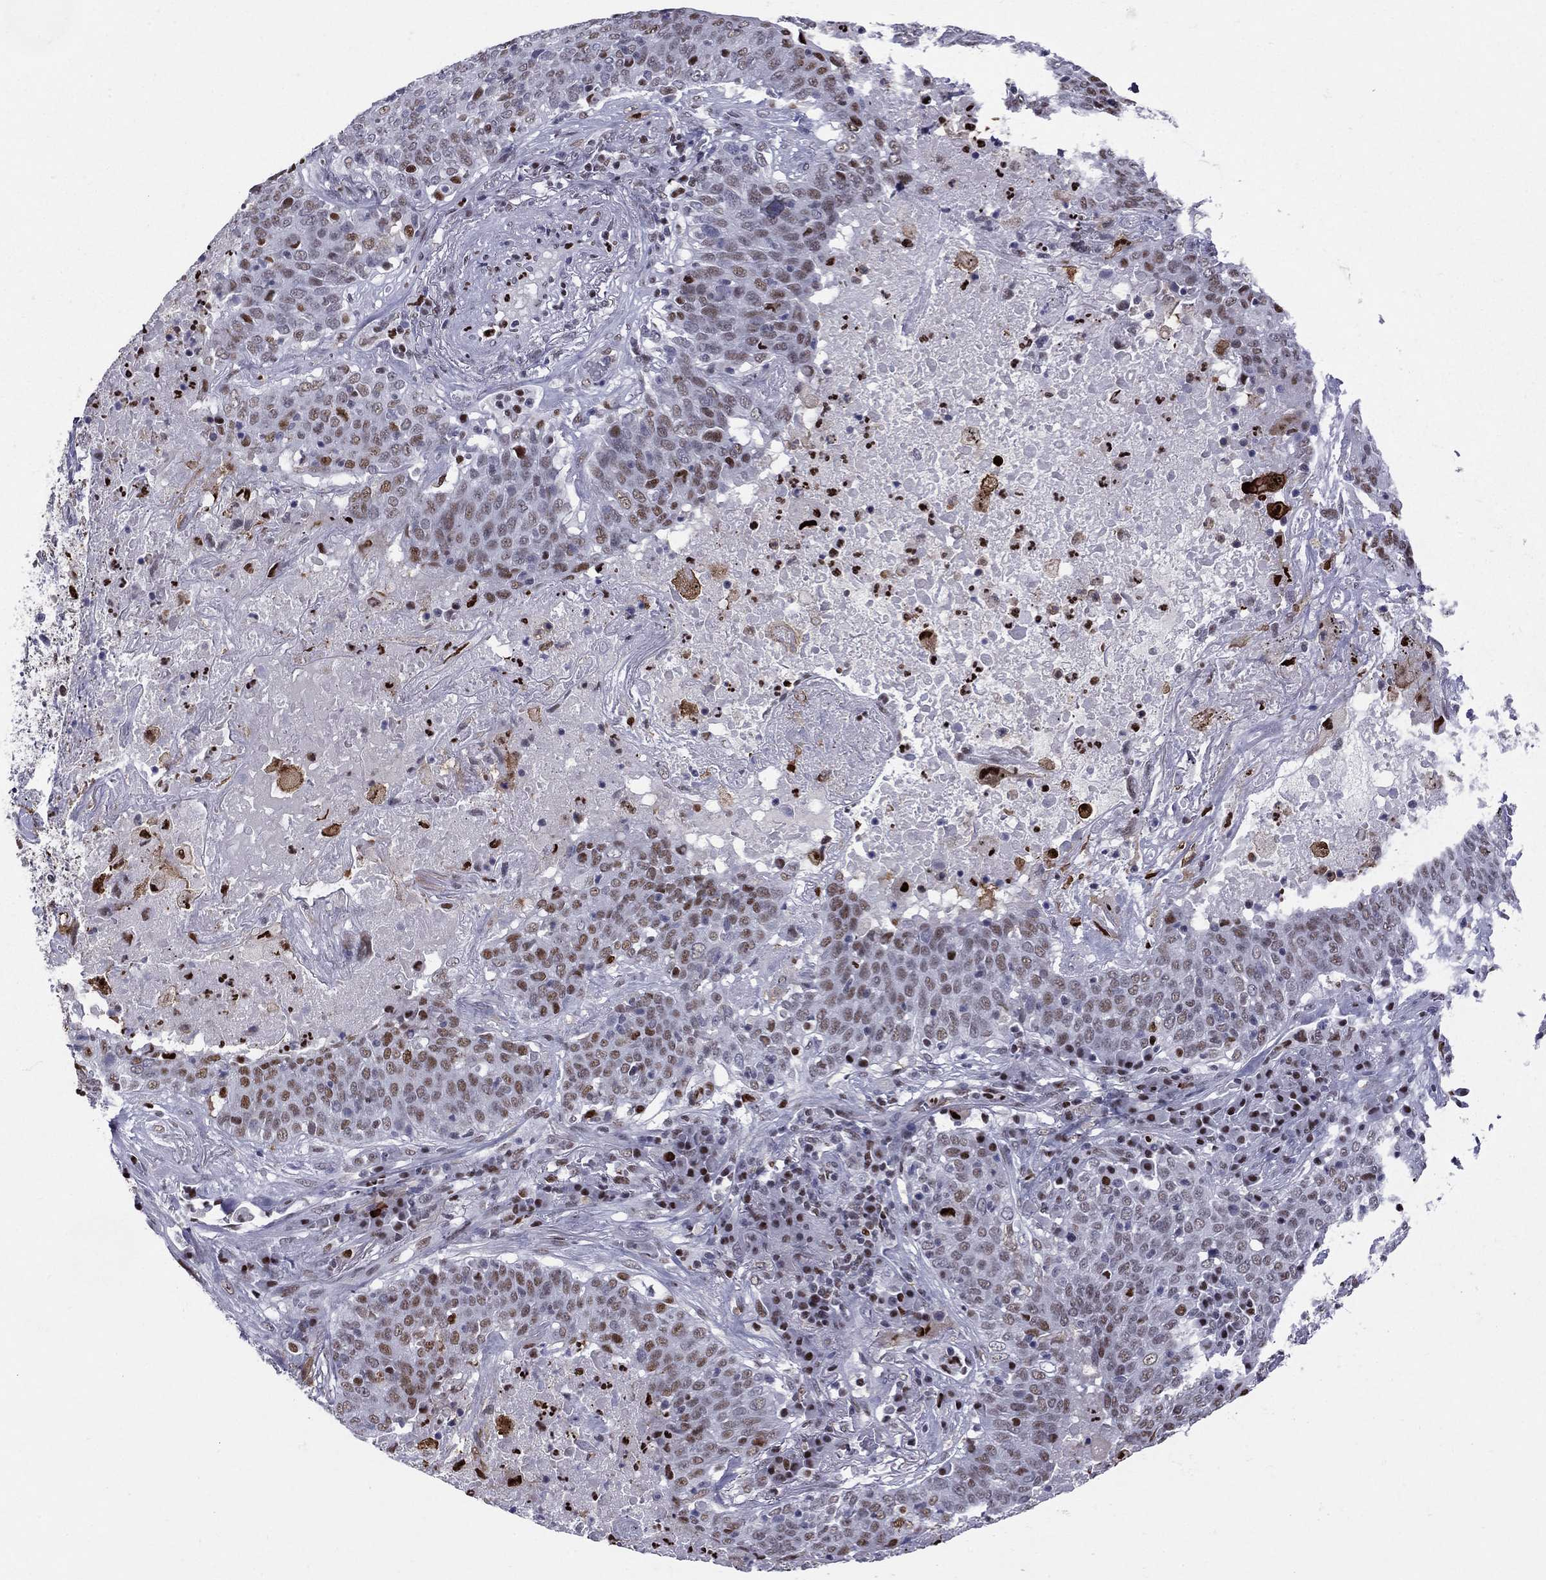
{"staining": {"intensity": "moderate", "quantity": "25%-75%", "location": "nuclear"}, "tissue": "lung cancer", "cell_type": "Tumor cells", "image_type": "cancer", "snomed": [{"axis": "morphology", "description": "Squamous cell carcinoma, NOS"}, {"axis": "topography", "description": "Lung"}], "caption": "Approximately 25%-75% of tumor cells in human lung cancer display moderate nuclear protein expression as visualized by brown immunohistochemical staining.", "gene": "PCGF3", "patient": {"sex": "male", "age": 82}}